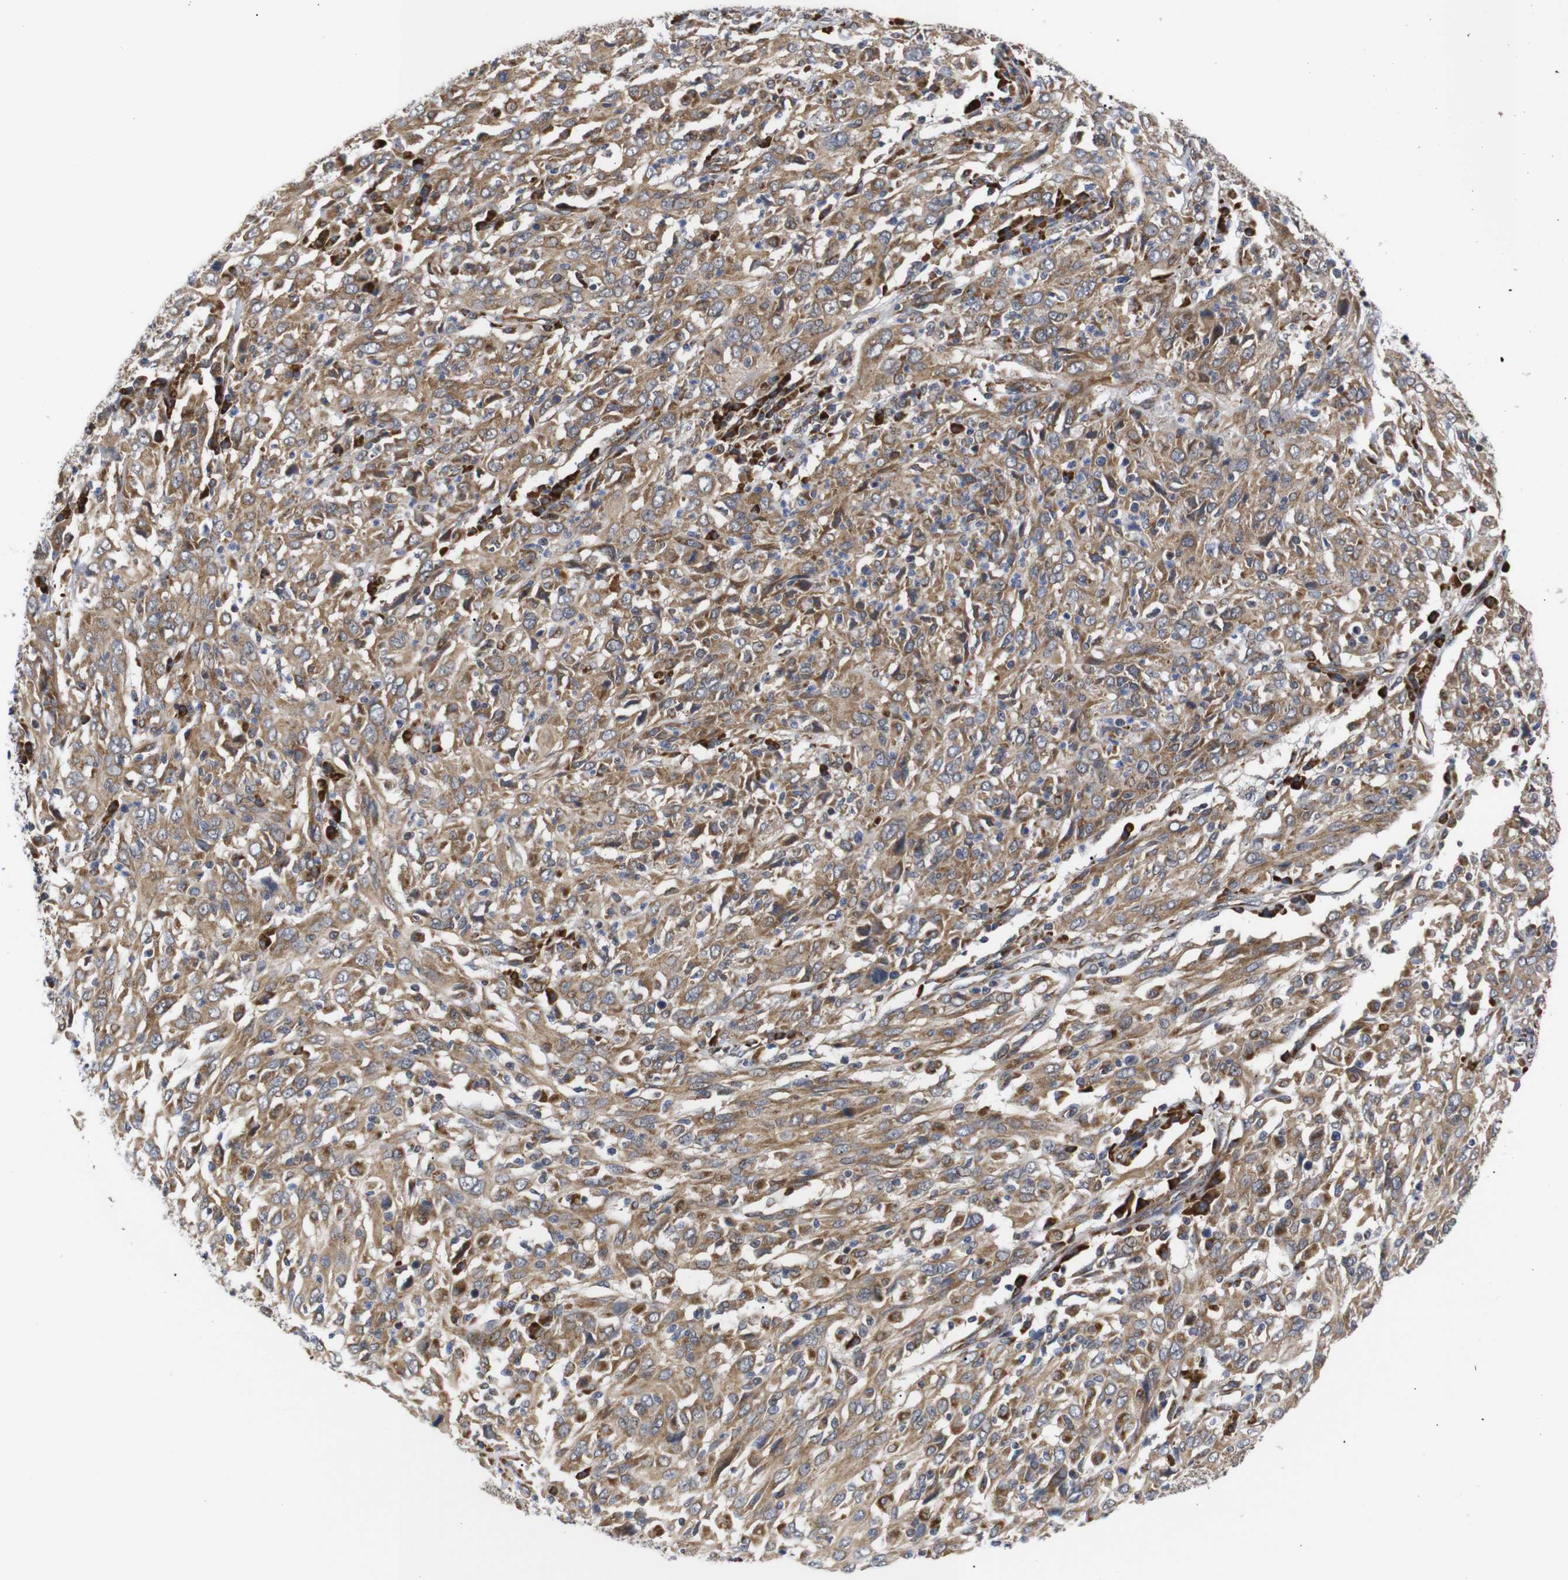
{"staining": {"intensity": "moderate", "quantity": ">75%", "location": "cytoplasmic/membranous"}, "tissue": "cervical cancer", "cell_type": "Tumor cells", "image_type": "cancer", "snomed": [{"axis": "morphology", "description": "Squamous cell carcinoma, NOS"}, {"axis": "topography", "description": "Cervix"}], "caption": "This is an image of immunohistochemistry staining of cervical cancer, which shows moderate expression in the cytoplasmic/membranous of tumor cells.", "gene": "KANK4", "patient": {"sex": "female", "age": 46}}